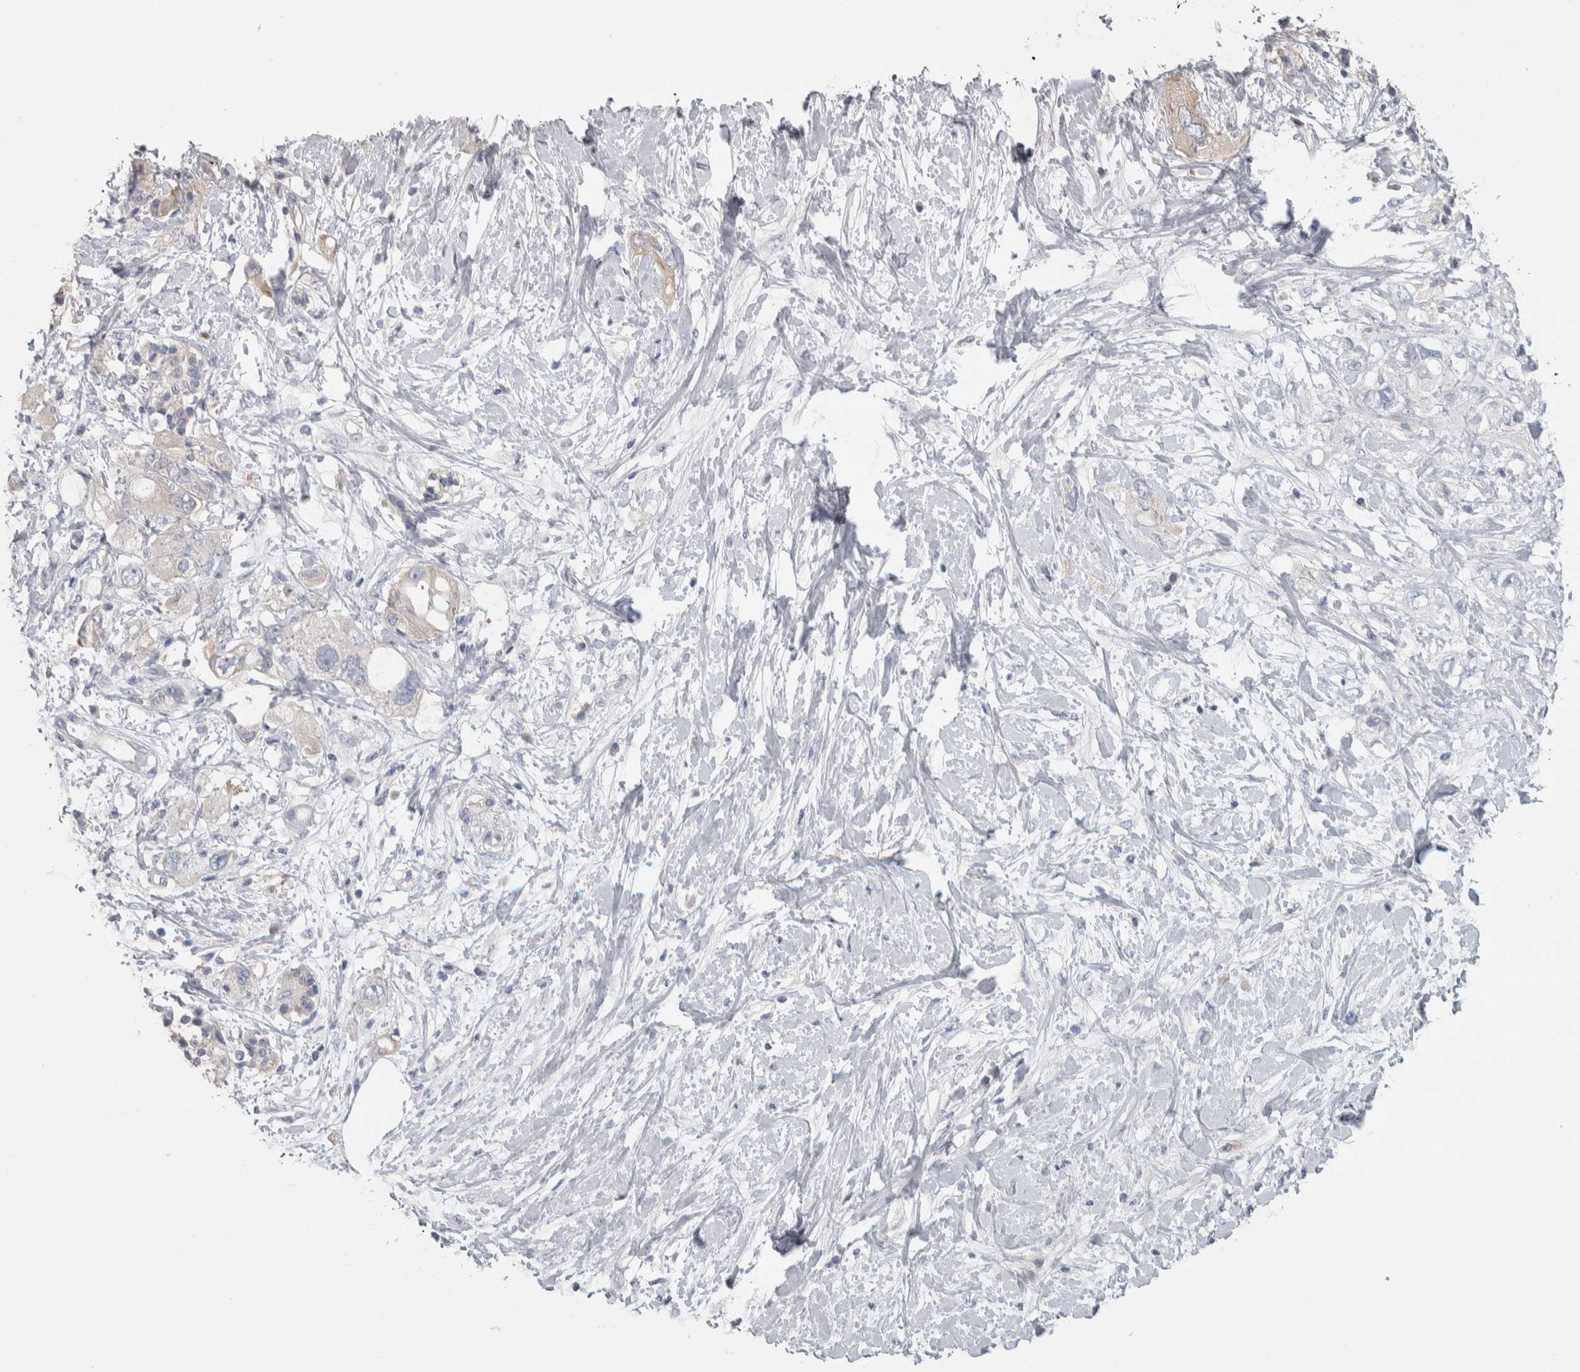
{"staining": {"intensity": "negative", "quantity": "none", "location": "none"}, "tissue": "pancreatic cancer", "cell_type": "Tumor cells", "image_type": "cancer", "snomed": [{"axis": "morphology", "description": "Adenocarcinoma, NOS"}, {"axis": "topography", "description": "Pancreas"}], "caption": "Immunohistochemistry image of human adenocarcinoma (pancreatic) stained for a protein (brown), which displays no expression in tumor cells. (DAB immunohistochemistry (IHC), high magnification).", "gene": "GPHN", "patient": {"sex": "female", "age": 56}}